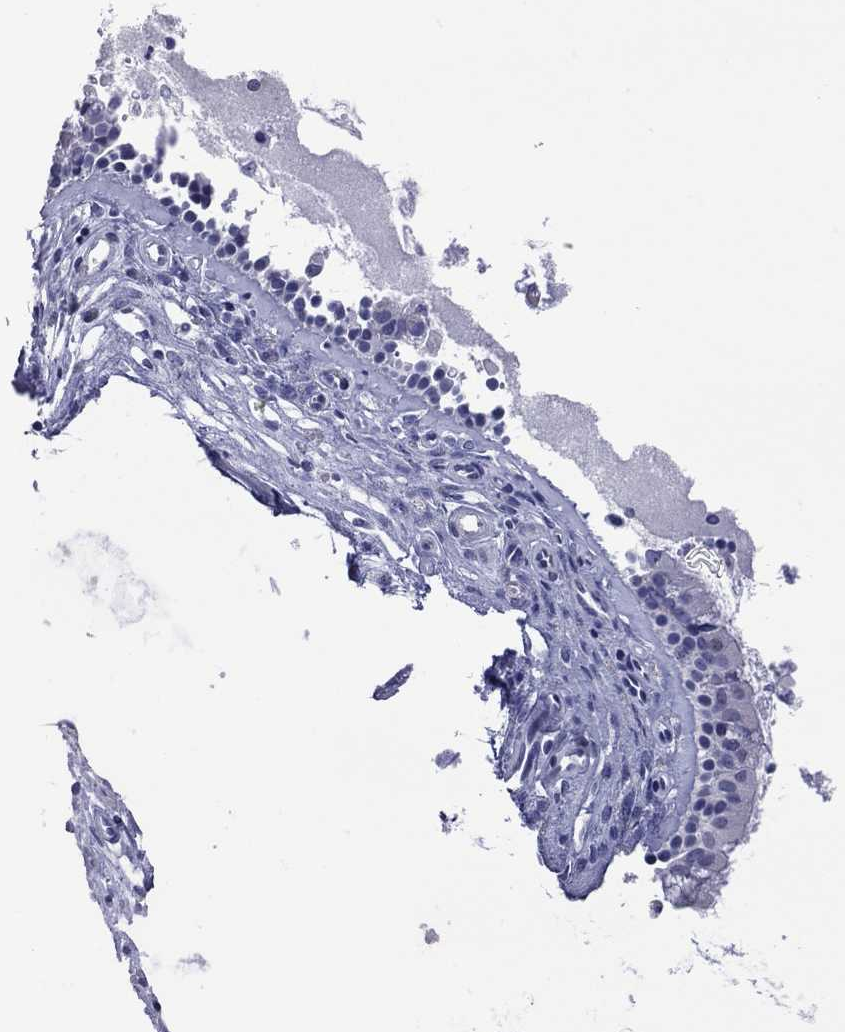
{"staining": {"intensity": "negative", "quantity": "none", "location": "none"}, "tissue": "nasopharynx", "cell_type": "Respiratory epithelial cells", "image_type": "normal", "snomed": [{"axis": "morphology", "description": "Normal tissue, NOS"}, {"axis": "topography", "description": "Nasopharynx"}], "caption": "DAB immunohistochemical staining of normal human nasopharynx exhibits no significant expression in respiratory epithelial cells.", "gene": "POU5F2", "patient": {"sex": "female", "age": 47}}